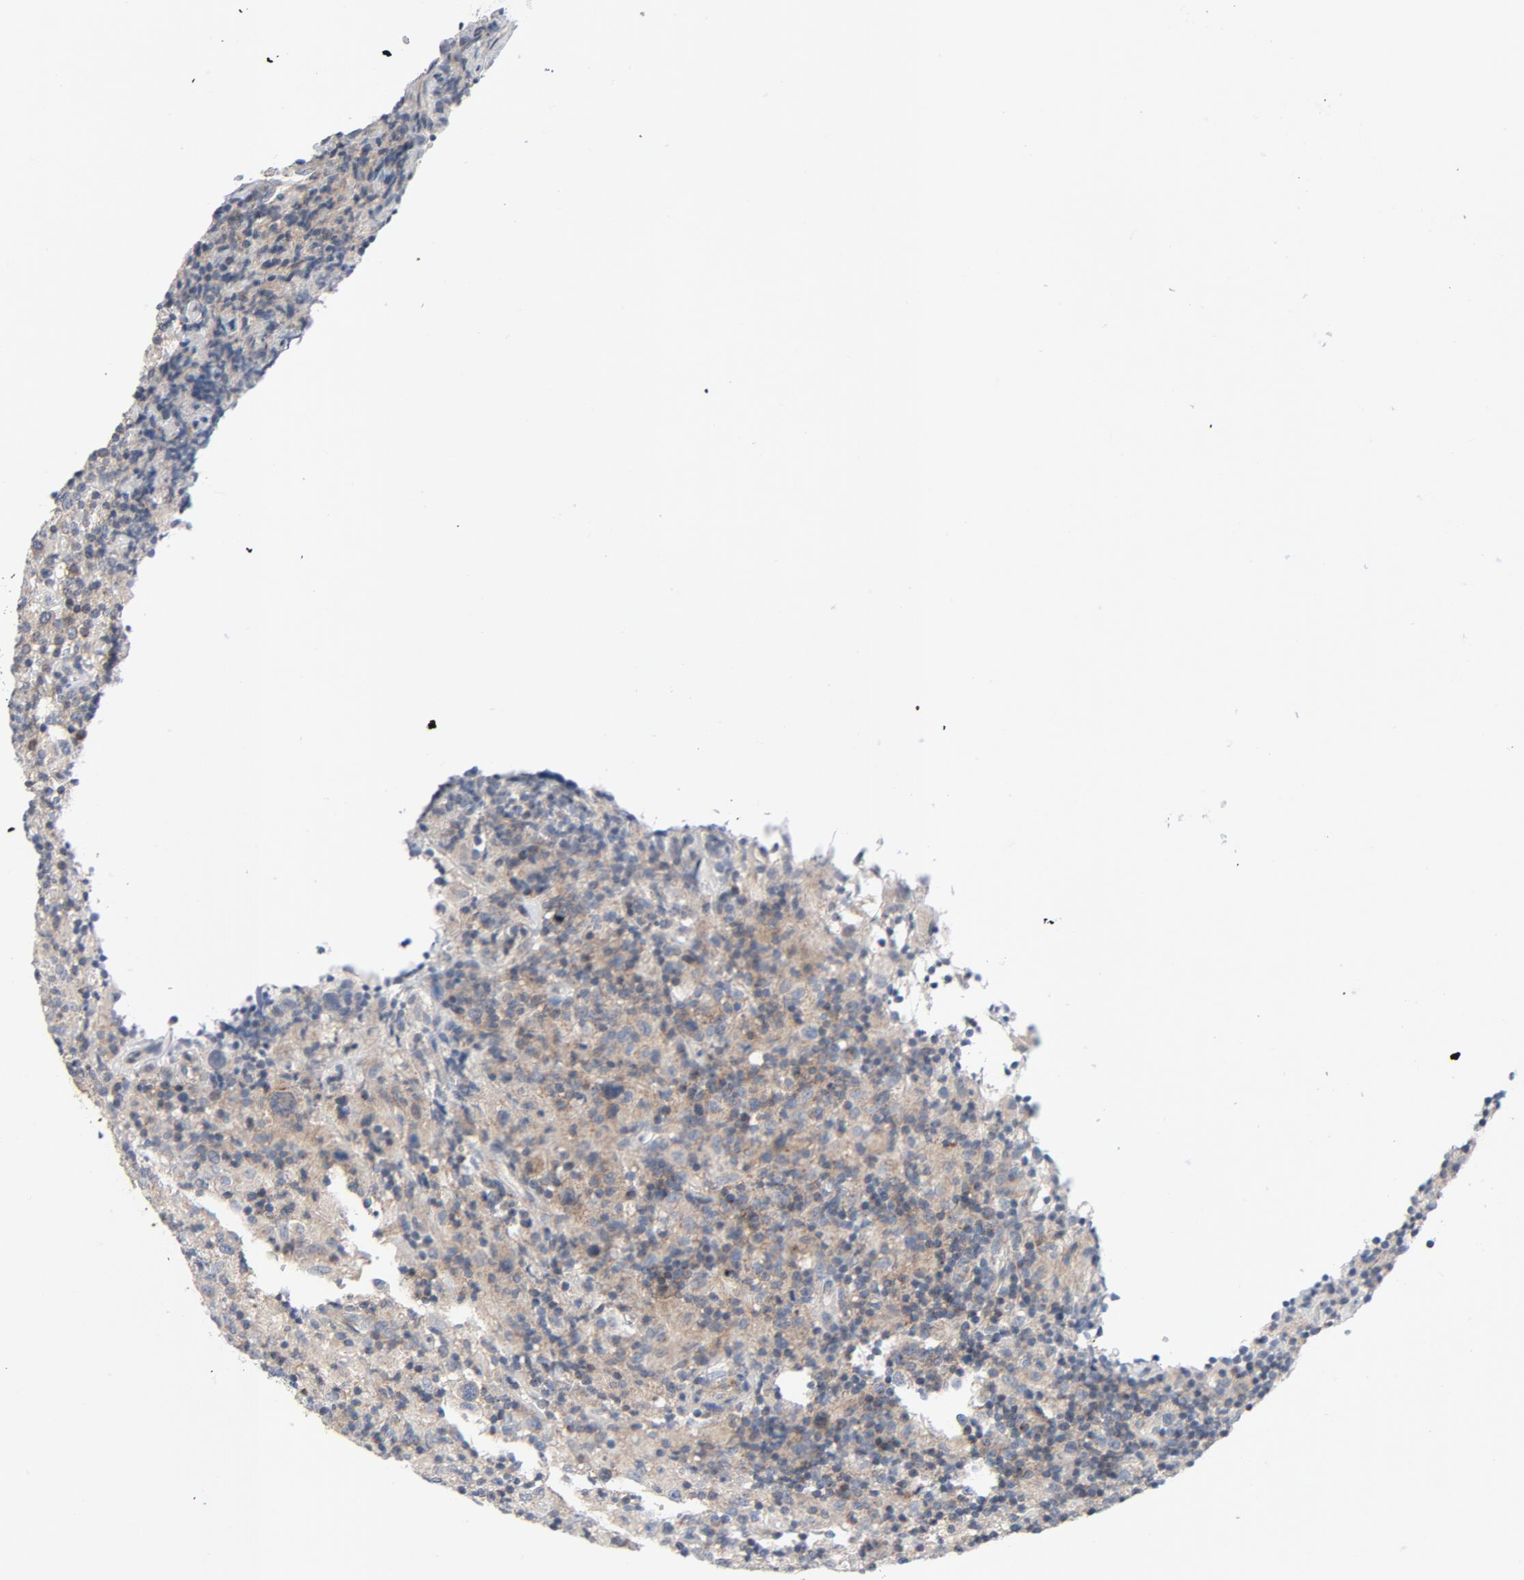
{"staining": {"intensity": "weak", "quantity": ">75%", "location": "cytoplasmic/membranous"}, "tissue": "lymphoma", "cell_type": "Tumor cells", "image_type": "cancer", "snomed": [{"axis": "morphology", "description": "Hodgkin's disease, NOS"}, {"axis": "topography", "description": "Lymph node"}], "caption": "Human lymphoma stained with a protein marker shows weak staining in tumor cells.", "gene": "TSG101", "patient": {"sex": "male", "age": 65}}